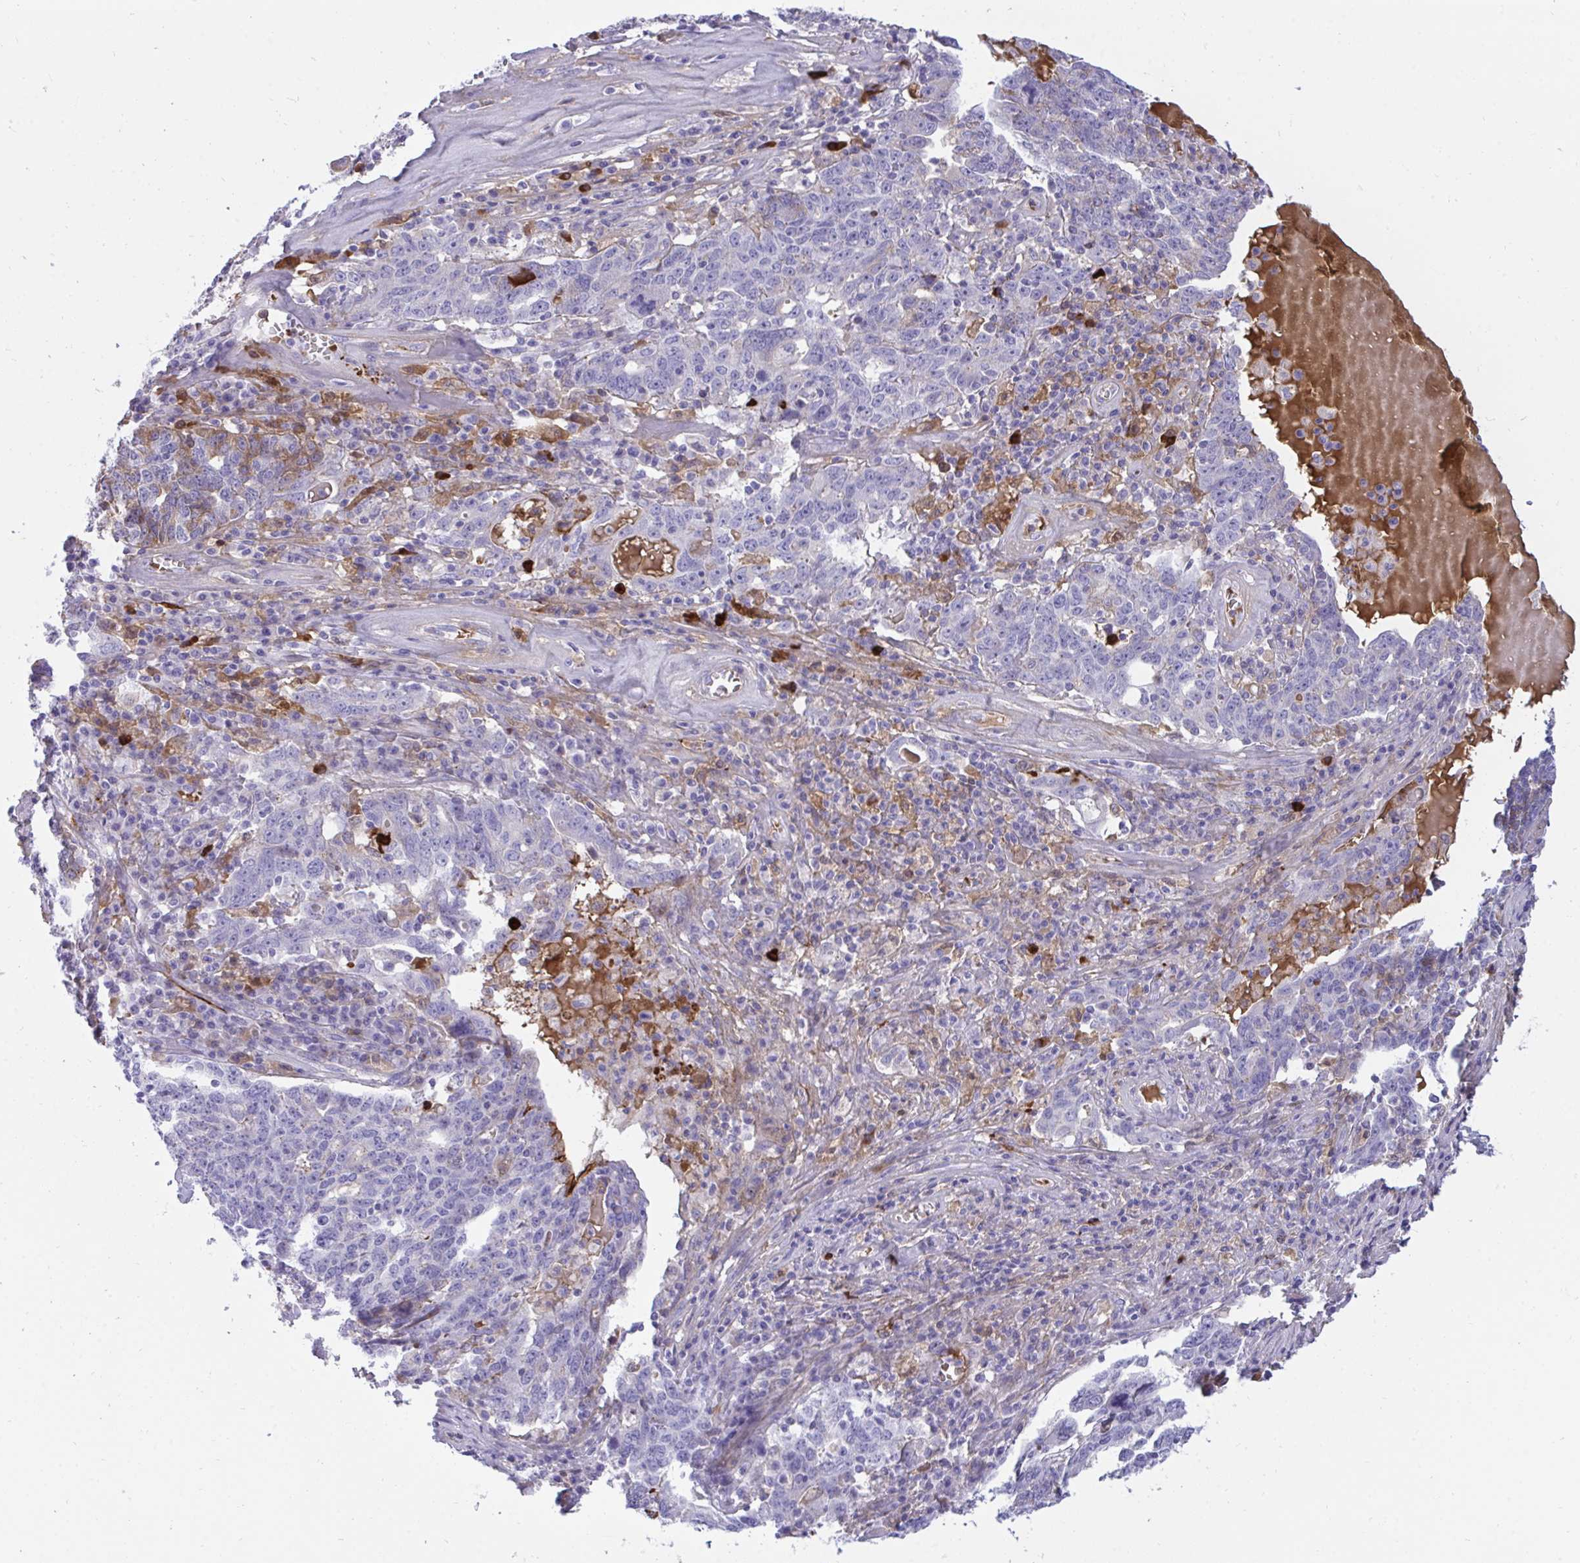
{"staining": {"intensity": "weak", "quantity": "<25%", "location": "cytoplasmic/membranous"}, "tissue": "ovarian cancer", "cell_type": "Tumor cells", "image_type": "cancer", "snomed": [{"axis": "morphology", "description": "Carcinoma, endometroid"}, {"axis": "topography", "description": "Ovary"}], "caption": "Tumor cells show no significant expression in ovarian cancer.", "gene": "F2", "patient": {"sex": "female", "age": 62}}